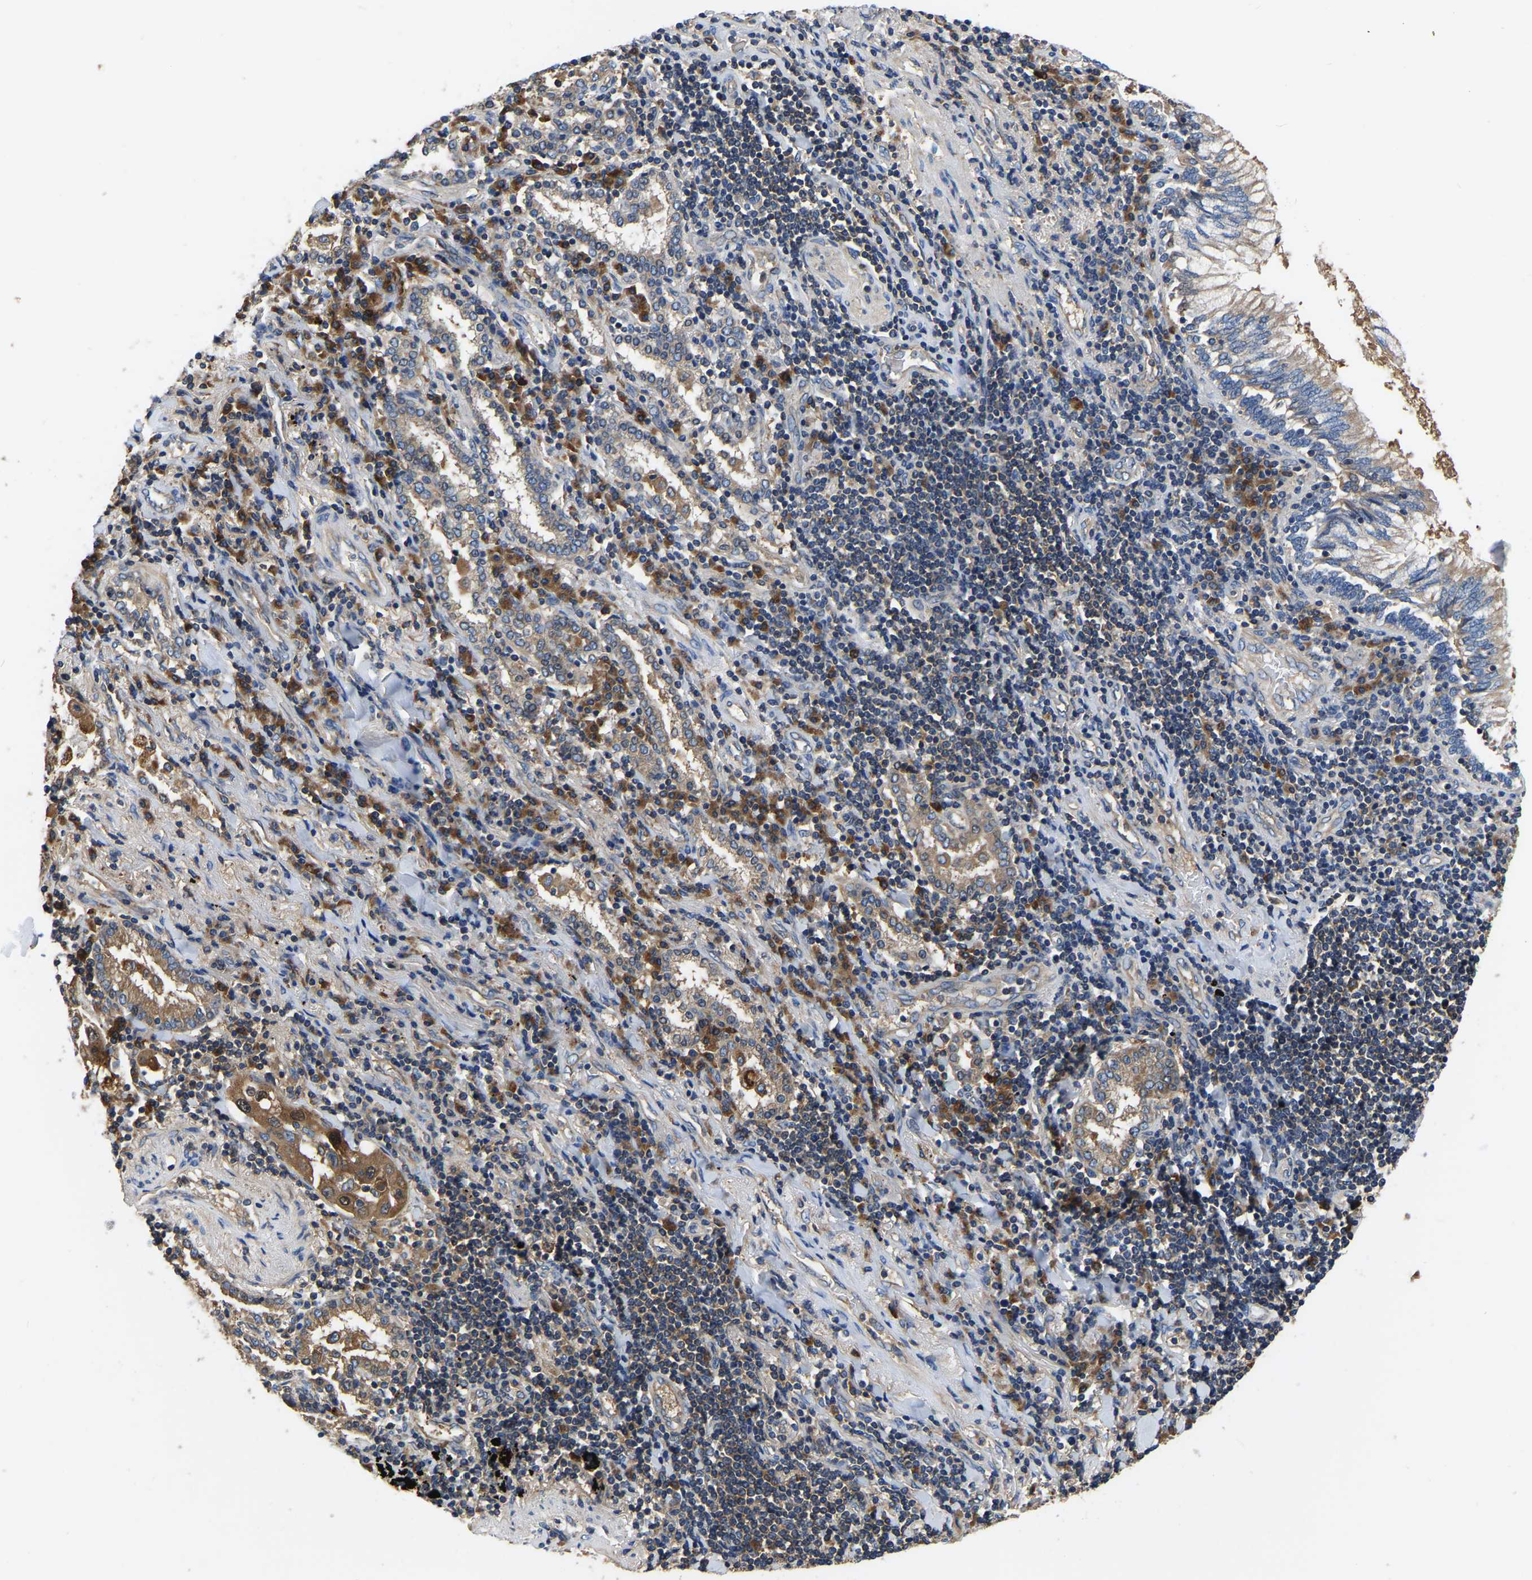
{"staining": {"intensity": "moderate", "quantity": ">75%", "location": "cytoplasmic/membranous"}, "tissue": "lung cancer", "cell_type": "Tumor cells", "image_type": "cancer", "snomed": [{"axis": "morphology", "description": "Adenocarcinoma, NOS"}, {"axis": "topography", "description": "Lung"}], "caption": "This photomicrograph displays lung cancer (adenocarcinoma) stained with immunohistochemistry (IHC) to label a protein in brown. The cytoplasmic/membranous of tumor cells show moderate positivity for the protein. Nuclei are counter-stained blue.", "gene": "GARS1", "patient": {"sex": "female", "age": 65}}